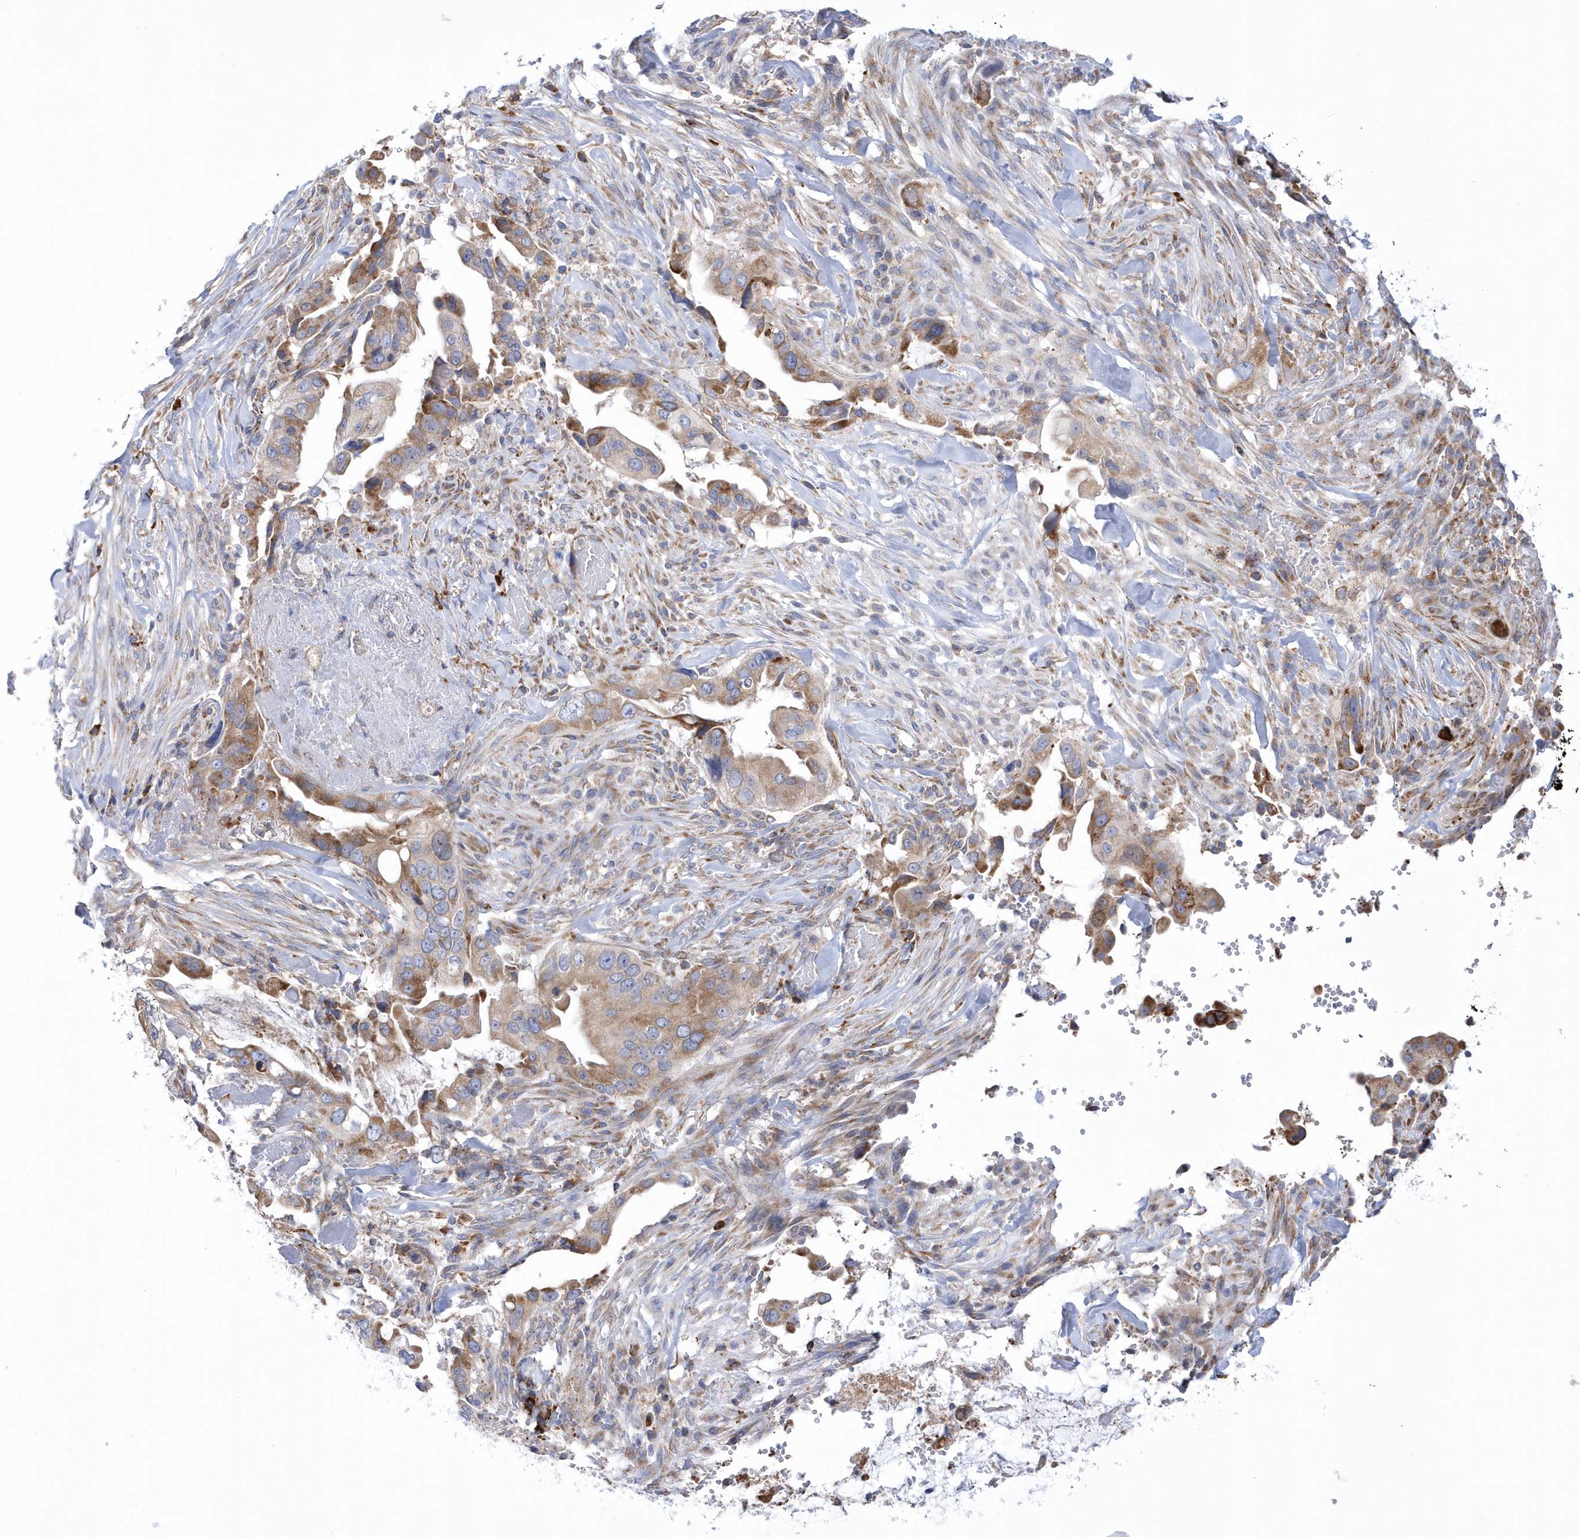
{"staining": {"intensity": "moderate", "quantity": ">75%", "location": "cytoplasmic/membranous"}, "tissue": "pancreatic cancer", "cell_type": "Tumor cells", "image_type": "cancer", "snomed": [{"axis": "morphology", "description": "Inflammation, NOS"}, {"axis": "morphology", "description": "Adenocarcinoma, NOS"}, {"axis": "topography", "description": "Pancreas"}], "caption": "Tumor cells demonstrate medium levels of moderate cytoplasmic/membranous staining in approximately >75% of cells in pancreatic cancer.", "gene": "MED31", "patient": {"sex": "female", "age": 56}}